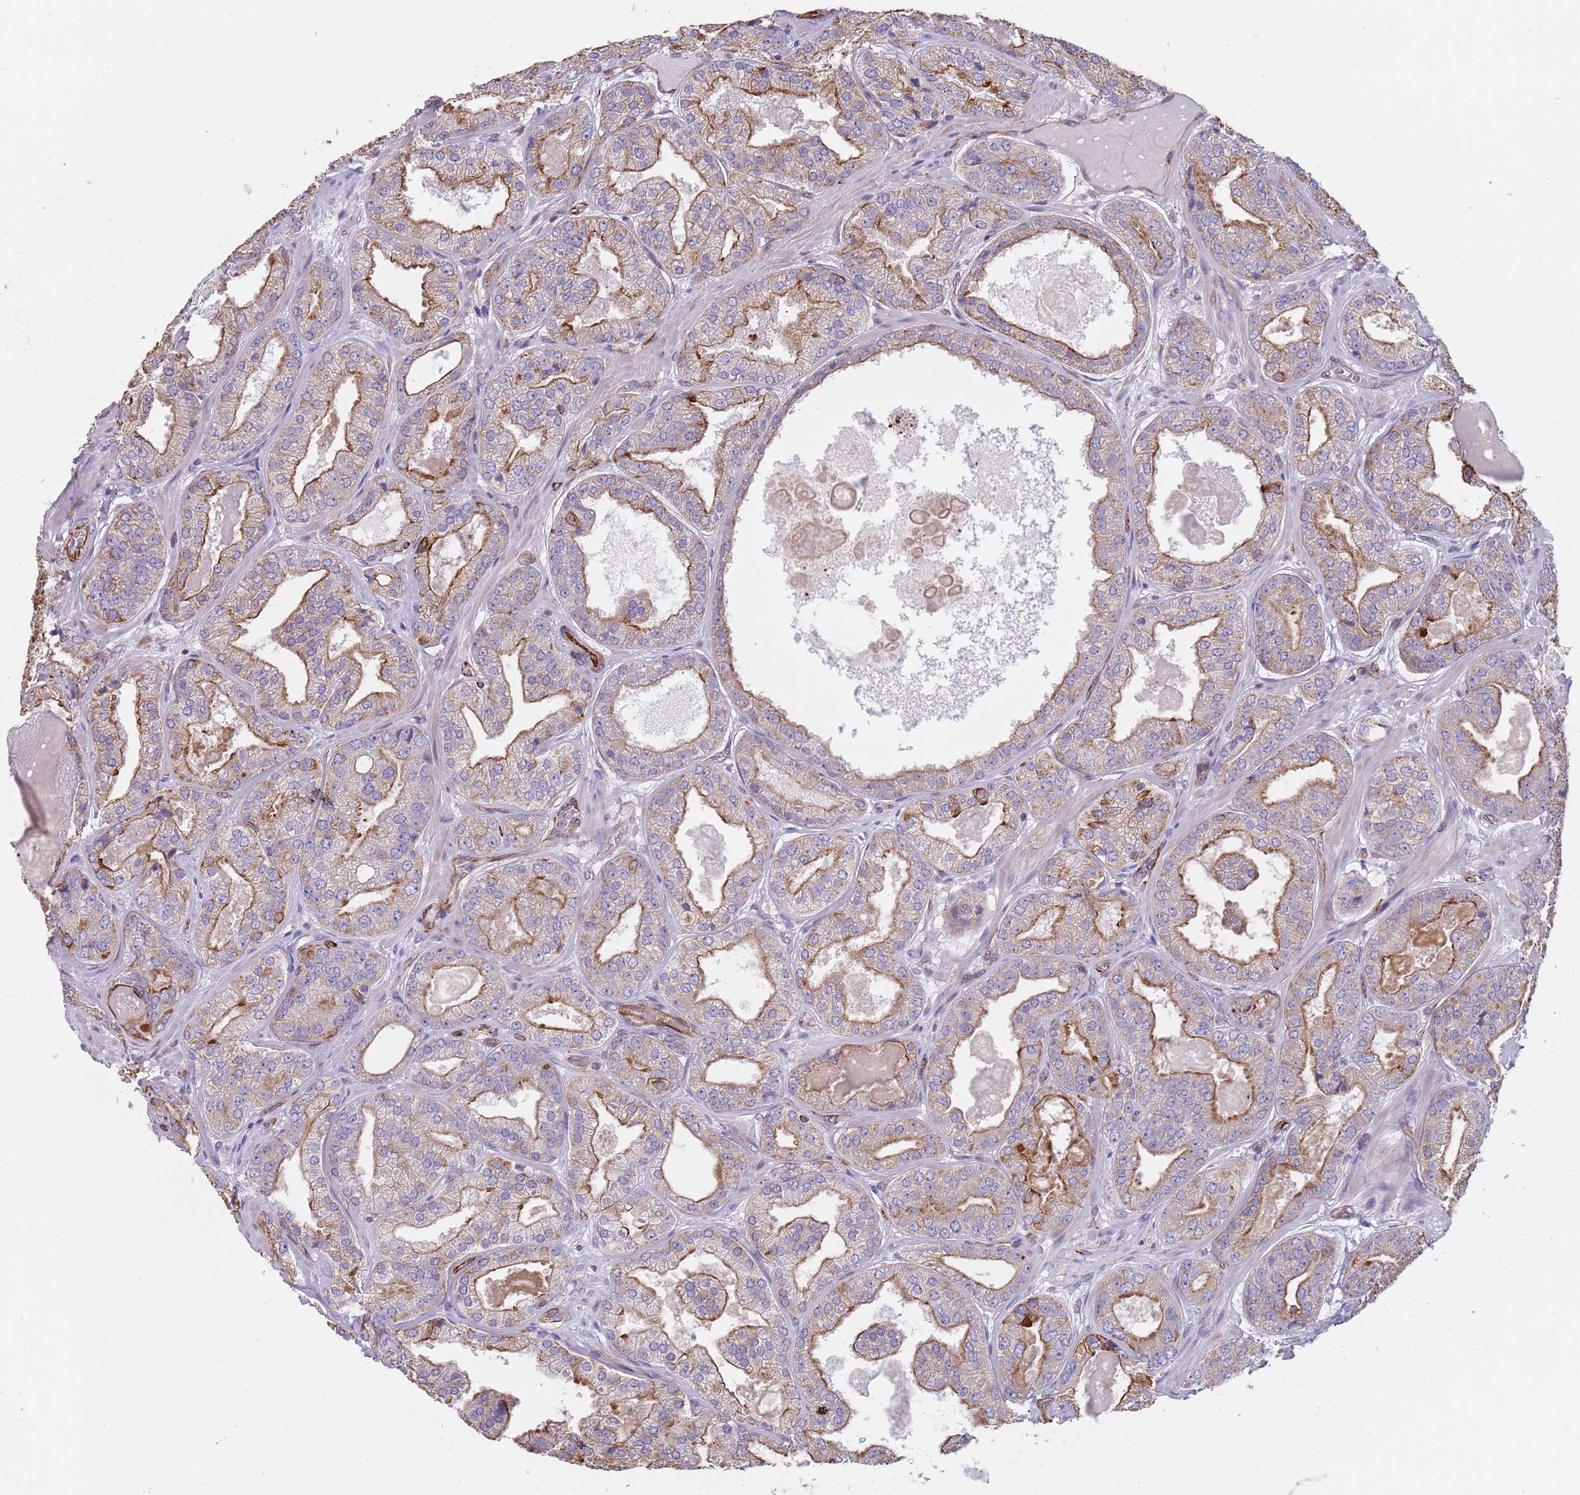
{"staining": {"intensity": "moderate", "quantity": "25%-75%", "location": "cytoplasmic/membranous"}, "tissue": "prostate cancer", "cell_type": "Tumor cells", "image_type": "cancer", "snomed": [{"axis": "morphology", "description": "Adenocarcinoma, High grade"}, {"axis": "topography", "description": "Prostate"}], "caption": "IHC of prostate cancer (high-grade adenocarcinoma) reveals medium levels of moderate cytoplasmic/membranous expression in approximately 25%-75% of tumor cells.", "gene": "MOGAT1", "patient": {"sex": "male", "age": 63}}